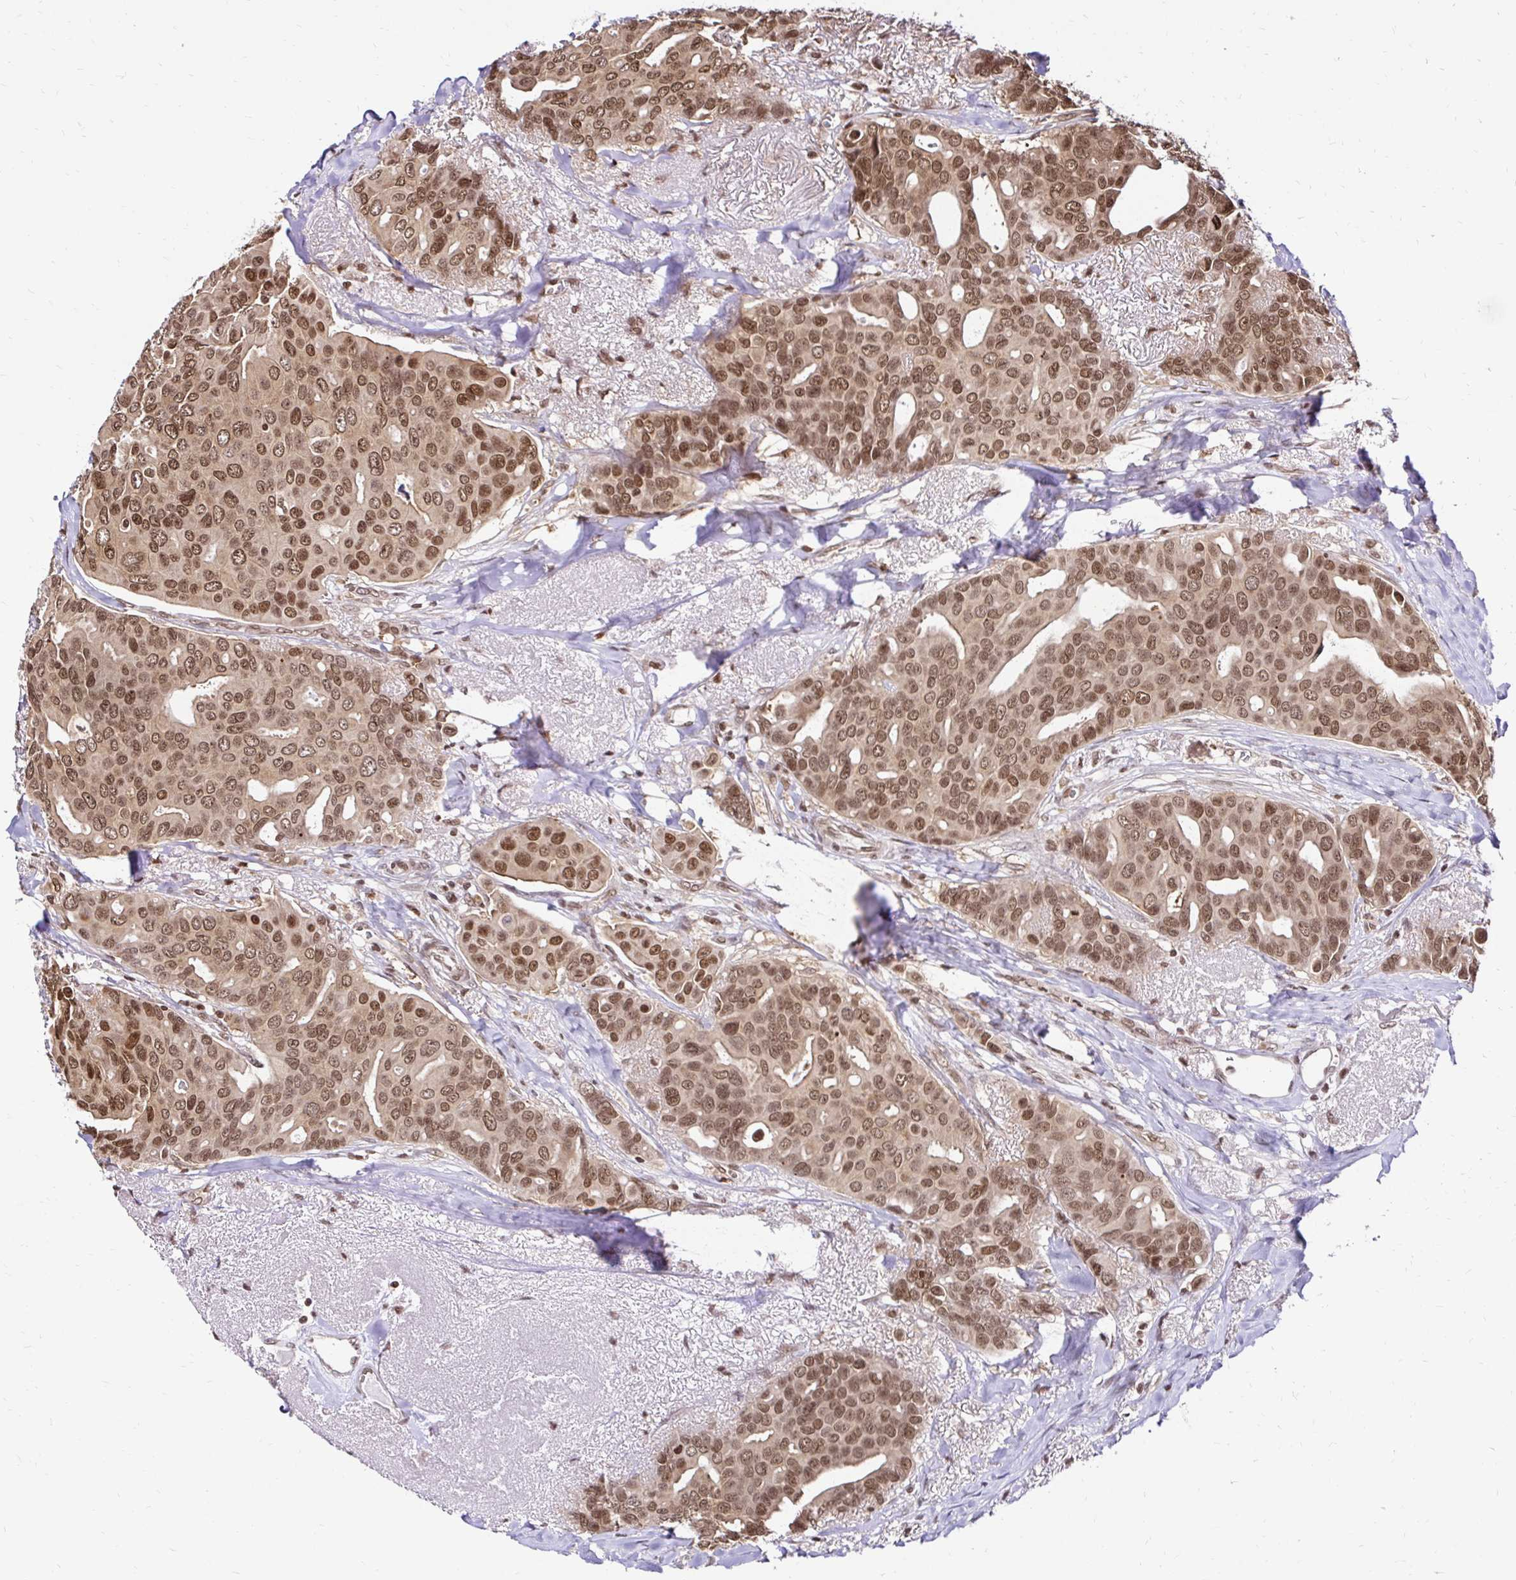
{"staining": {"intensity": "moderate", "quantity": ">75%", "location": "nuclear"}, "tissue": "breast cancer", "cell_type": "Tumor cells", "image_type": "cancer", "snomed": [{"axis": "morphology", "description": "Duct carcinoma"}, {"axis": "topography", "description": "Breast"}], "caption": "Breast cancer (infiltrating ductal carcinoma) stained with DAB (3,3'-diaminobenzidine) IHC reveals medium levels of moderate nuclear expression in approximately >75% of tumor cells.", "gene": "GLYR1", "patient": {"sex": "female", "age": 54}}